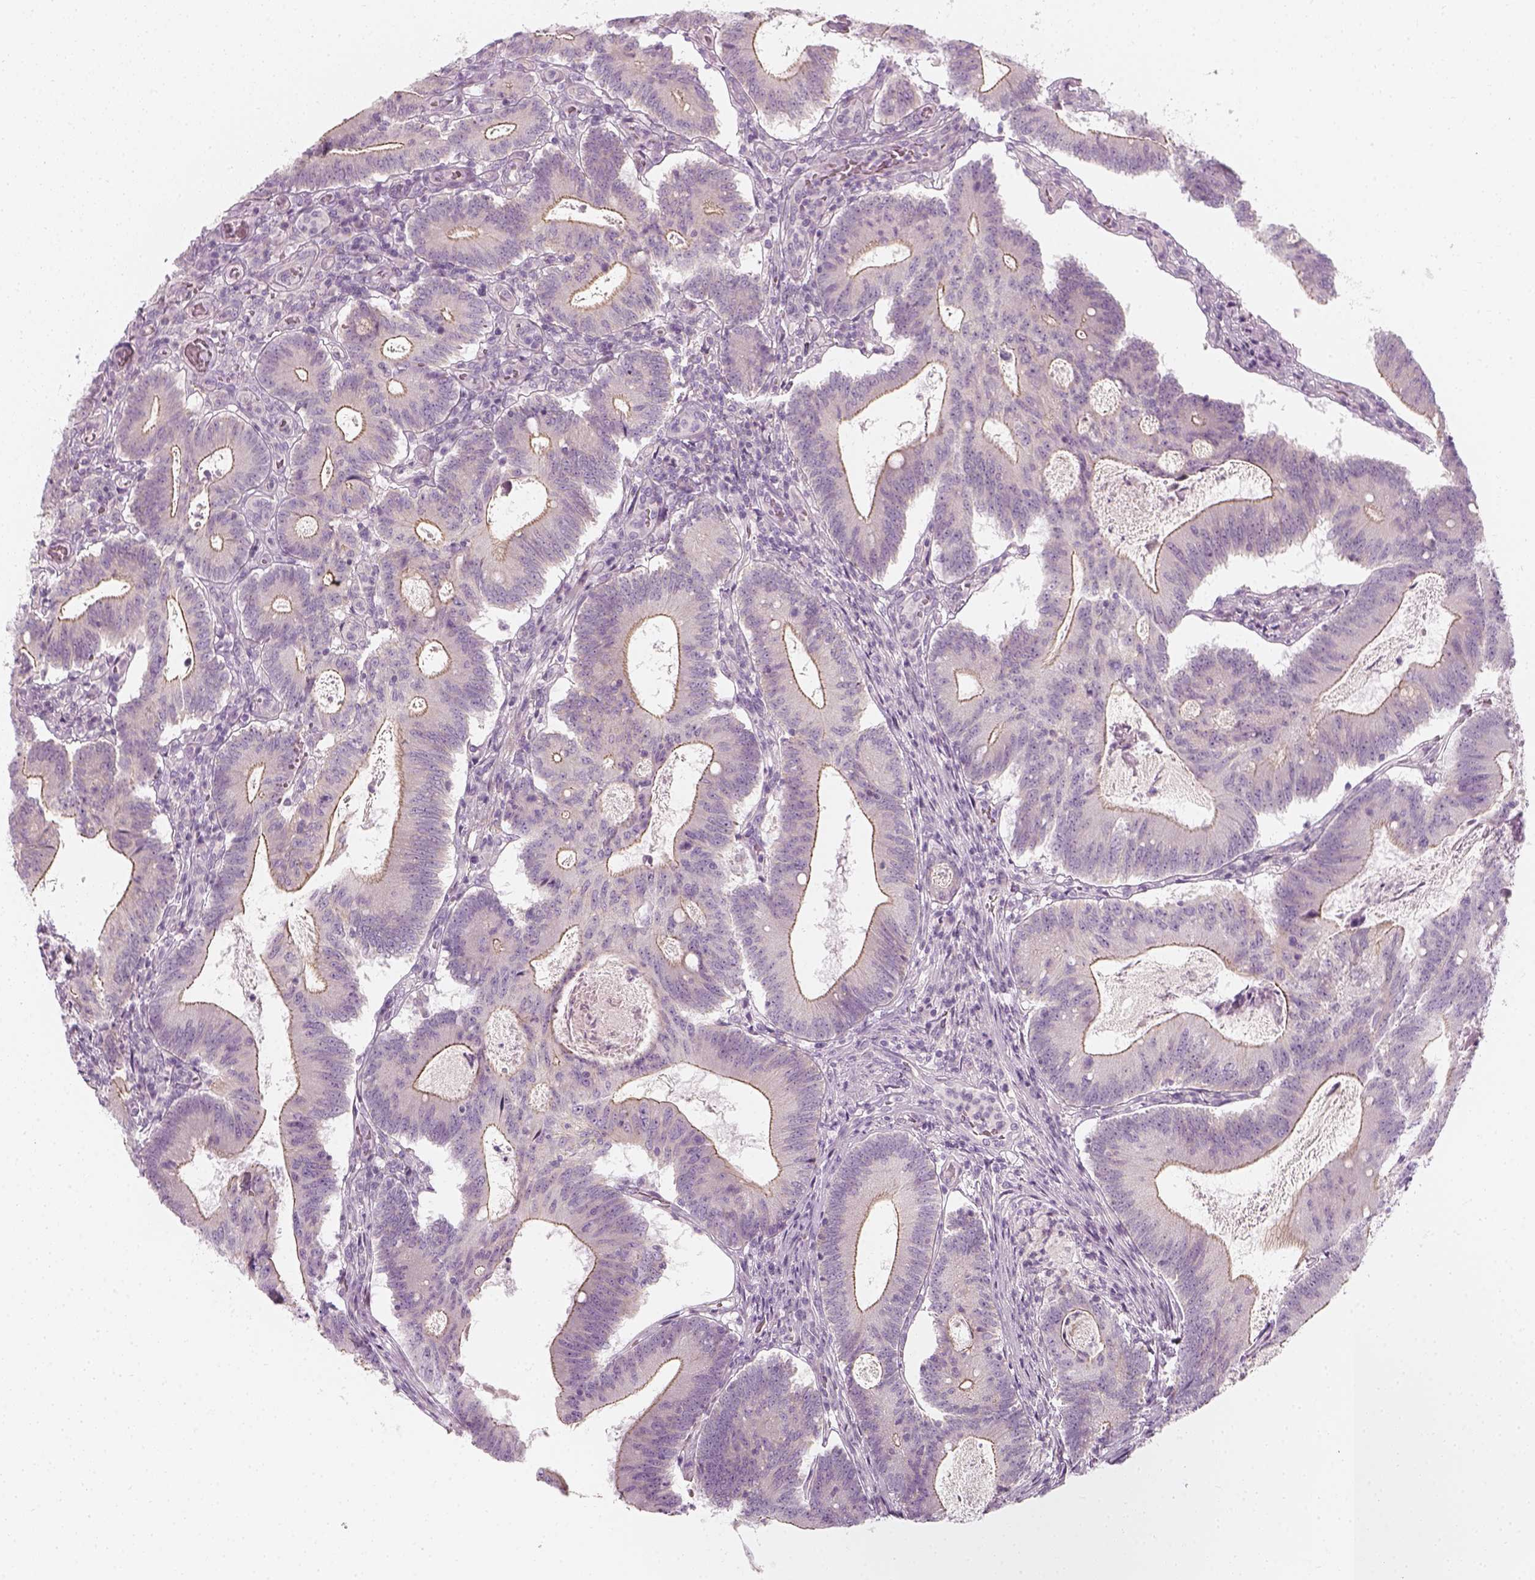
{"staining": {"intensity": "weak", "quantity": "<25%", "location": "cytoplasmic/membranous"}, "tissue": "colorectal cancer", "cell_type": "Tumor cells", "image_type": "cancer", "snomed": [{"axis": "morphology", "description": "Adenocarcinoma, NOS"}, {"axis": "topography", "description": "Colon"}], "caption": "Colorectal cancer was stained to show a protein in brown. There is no significant expression in tumor cells.", "gene": "PRAME", "patient": {"sex": "female", "age": 70}}